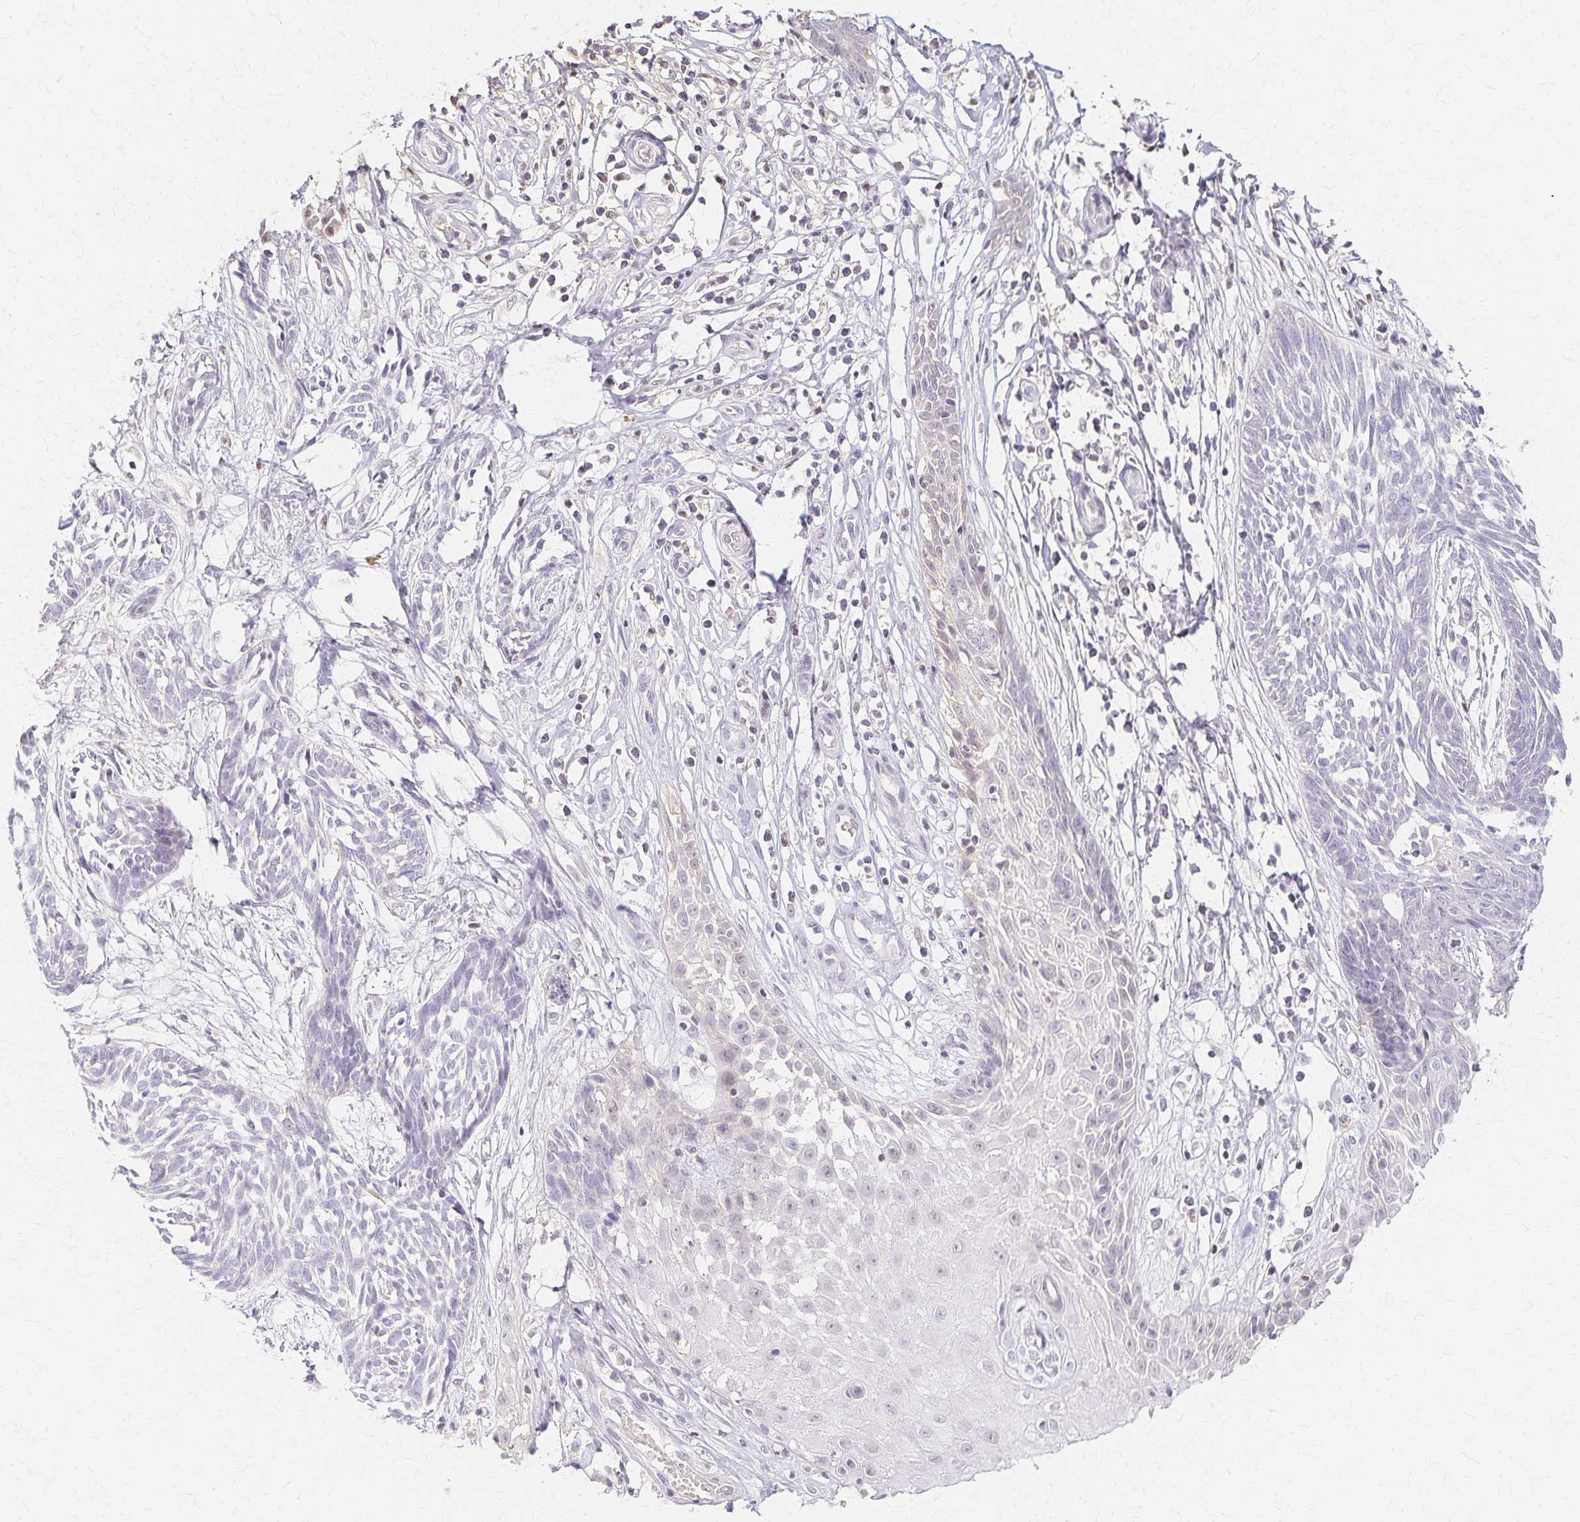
{"staining": {"intensity": "negative", "quantity": "none", "location": "none"}, "tissue": "skin cancer", "cell_type": "Tumor cells", "image_type": "cancer", "snomed": [{"axis": "morphology", "description": "Basal cell carcinoma"}, {"axis": "topography", "description": "Skin"}, {"axis": "topography", "description": "Skin, foot"}], "caption": "Immunohistochemistry (IHC) photomicrograph of basal cell carcinoma (skin) stained for a protein (brown), which demonstrates no staining in tumor cells.", "gene": "AZGP1", "patient": {"sex": "female", "age": 86}}